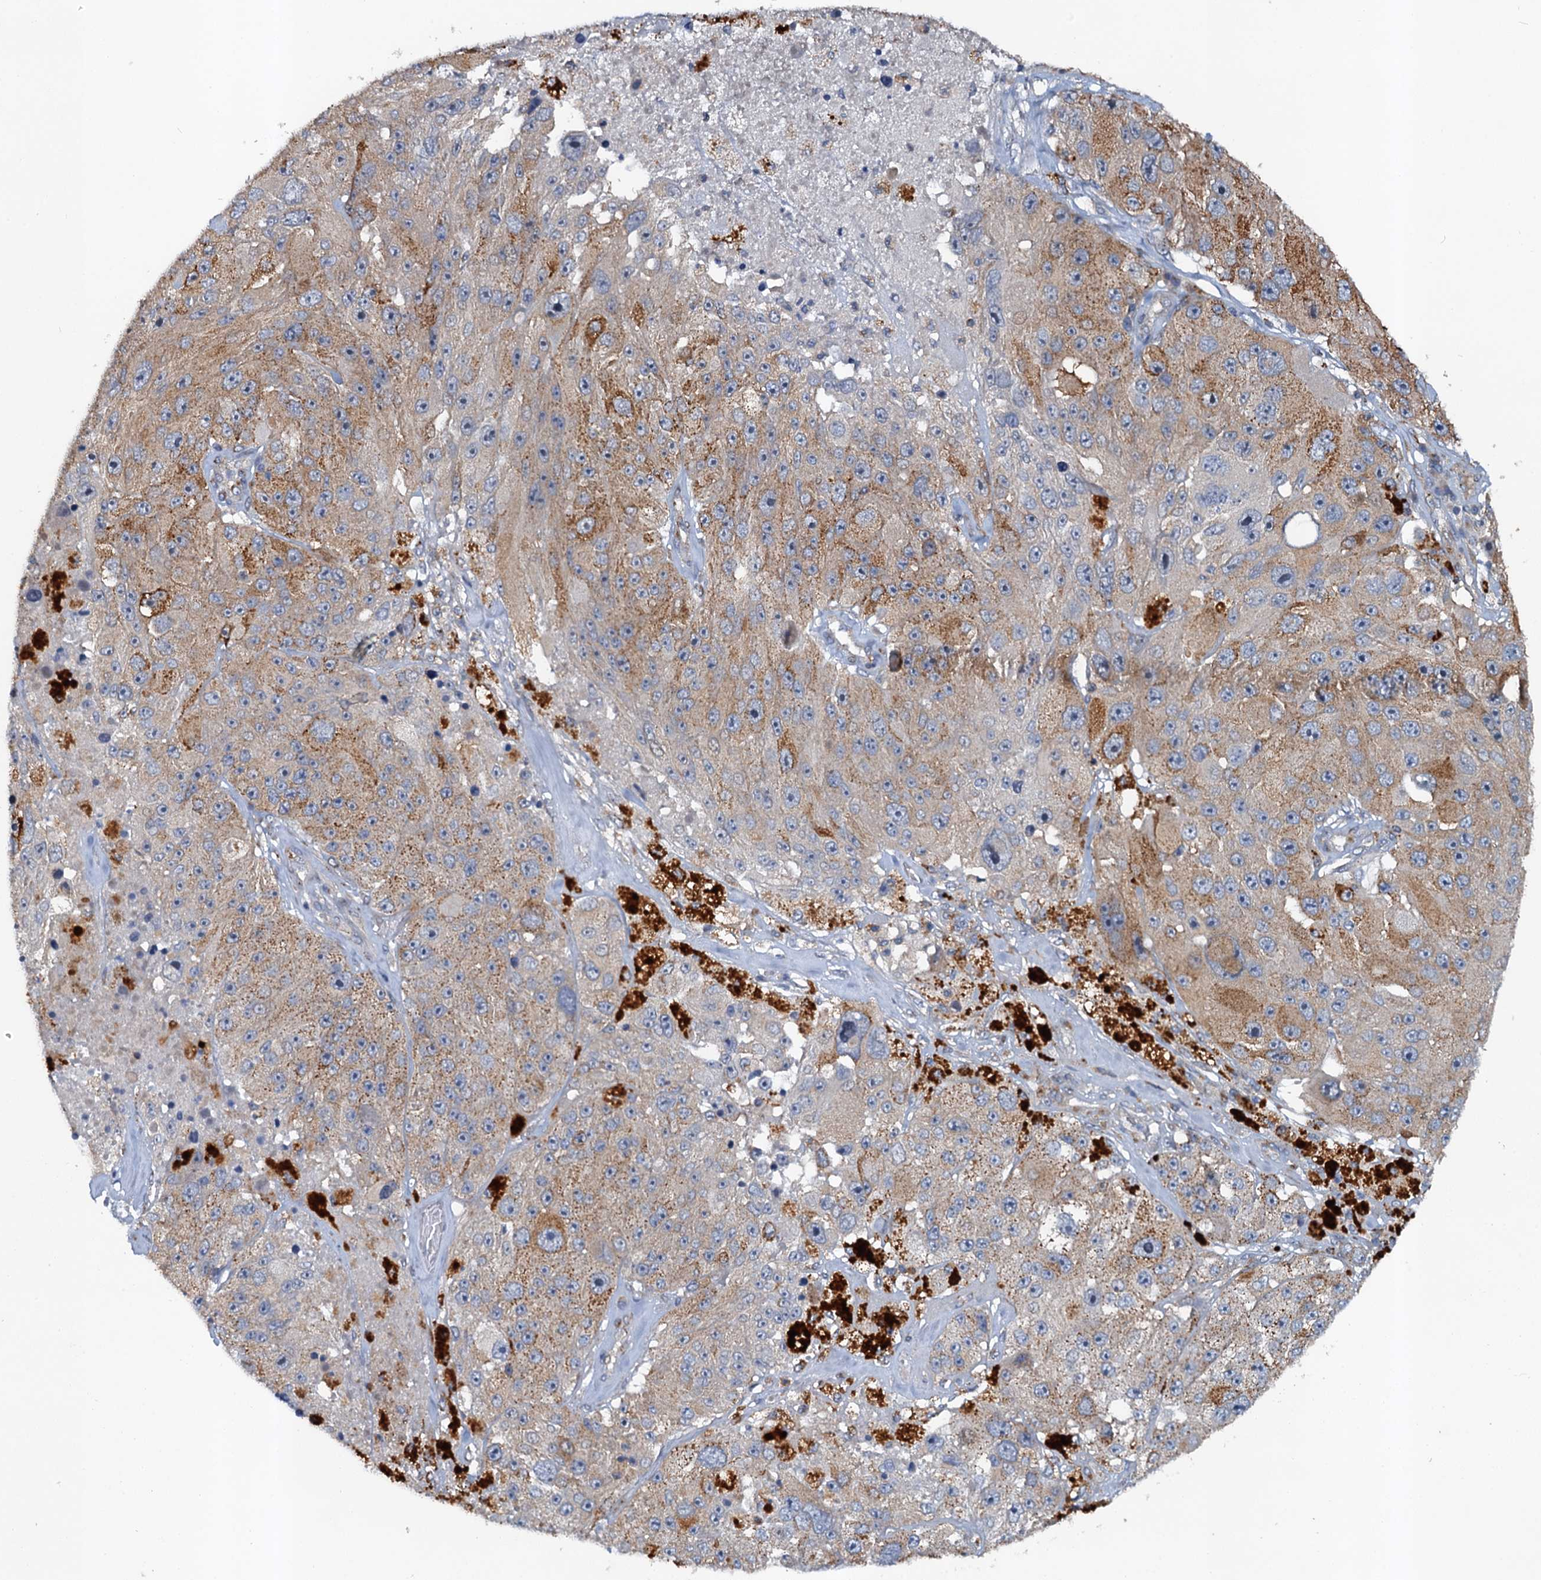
{"staining": {"intensity": "moderate", "quantity": ">75%", "location": "cytoplasmic/membranous"}, "tissue": "melanoma", "cell_type": "Tumor cells", "image_type": "cancer", "snomed": [{"axis": "morphology", "description": "Malignant melanoma, Metastatic site"}, {"axis": "topography", "description": "Lymph node"}], "caption": "Protein expression analysis of melanoma shows moderate cytoplasmic/membranous staining in about >75% of tumor cells. The staining was performed using DAB, with brown indicating positive protein expression. Nuclei are stained blue with hematoxylin.", "gene": "NBEA", "patient": {"sex": "male", "age": 62}}